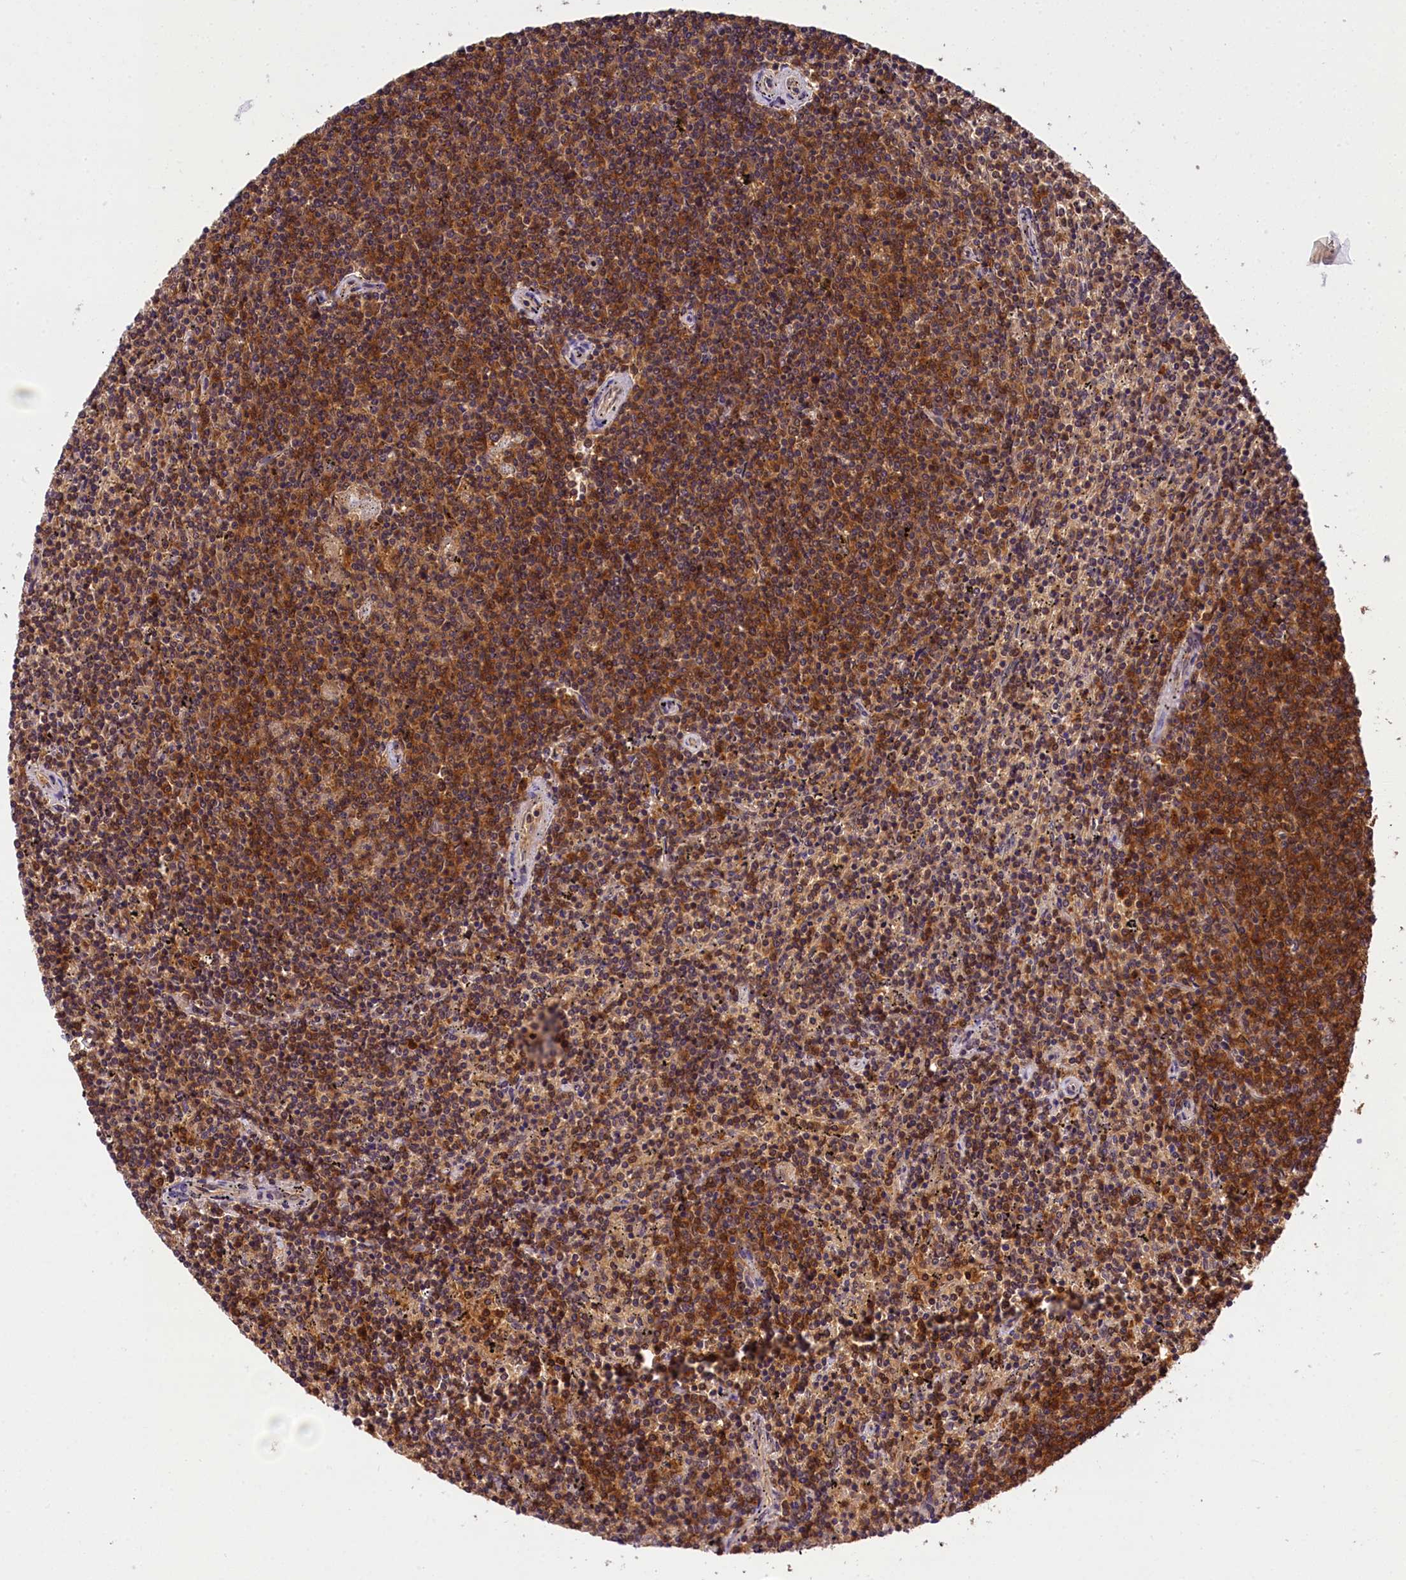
{"staining": {"intensity": "moderate", "quantity": ">75%", "location": "cytoplasmic/membranous,nuclear"}, "tissue": "lymphoma", "cell_type": "Tumor cells", "image_type": "cancer", "snomed": [{"axis": "morphology", "description": "Malignant lymphoma, non-Hodgkin's type, Low grade"}, {"axis": "topography", "description": "Spleen"}], "caption": "Lymphoma stained with IHC reveals moderate cytoplasmic/membranous and nuclear positivity in approximately >75% of tumor cells.", "gene": "EIF6", "patient": {"sex": "female", "age": 50}}